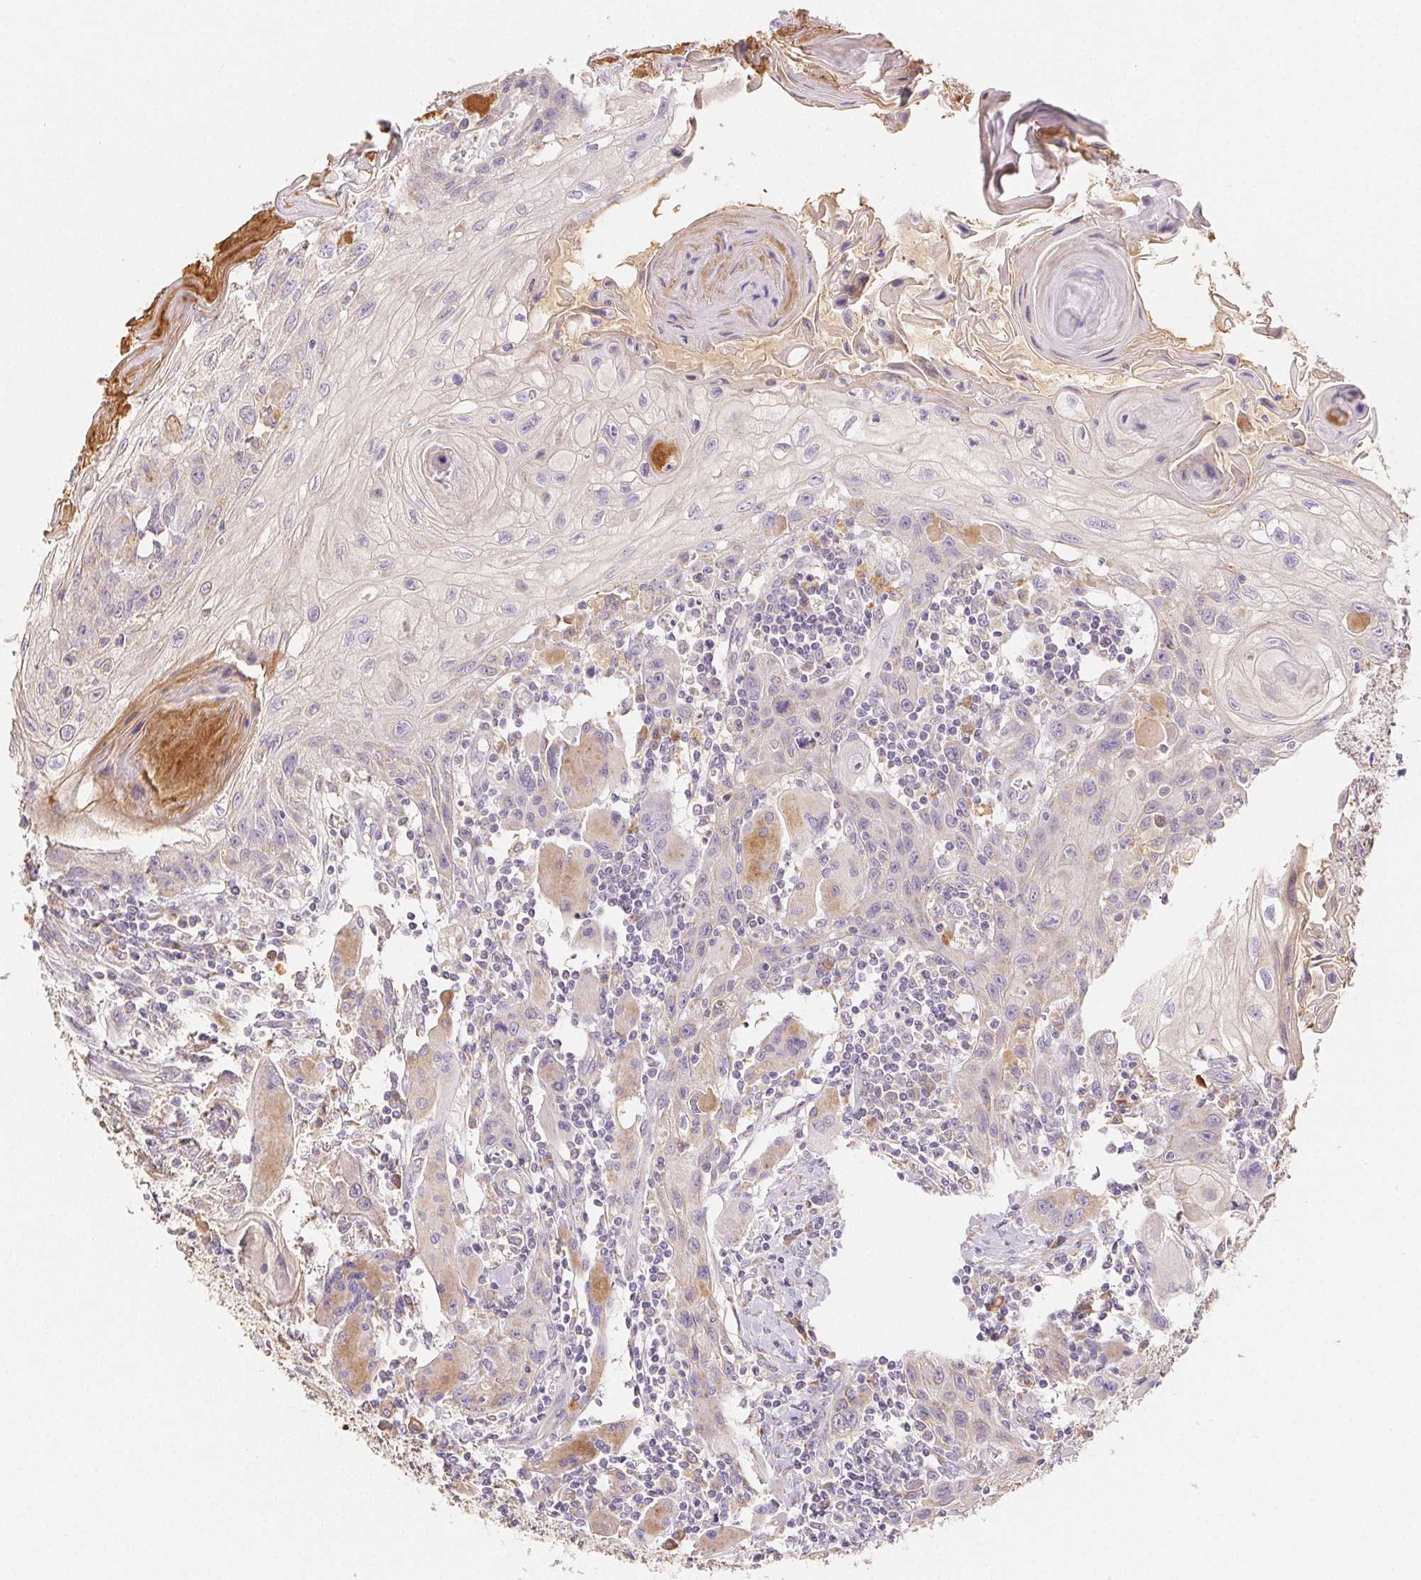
{"staining": {"intensity": "negative", "quantity": "none", "location": "none"}, "tissue": "head and neck cancer", "cell_type": "Tumor cells", "image_type": "cancer", "snomed": [{"axis": "morphology", "description": "Squamous cell carcinoma, NOS"}, {"axis": "topography", "description": "Oral tissue"}, {"axis": "topography", "description": "Head-Neck"}], "caption": "Head and neck cancer (squamous cell carcinoma) was stained to show a protein in brown. There is no significant positivity in tumor cells.", "gene": "ACVR1B", "patient": {"sex": "male", "age": 58}}